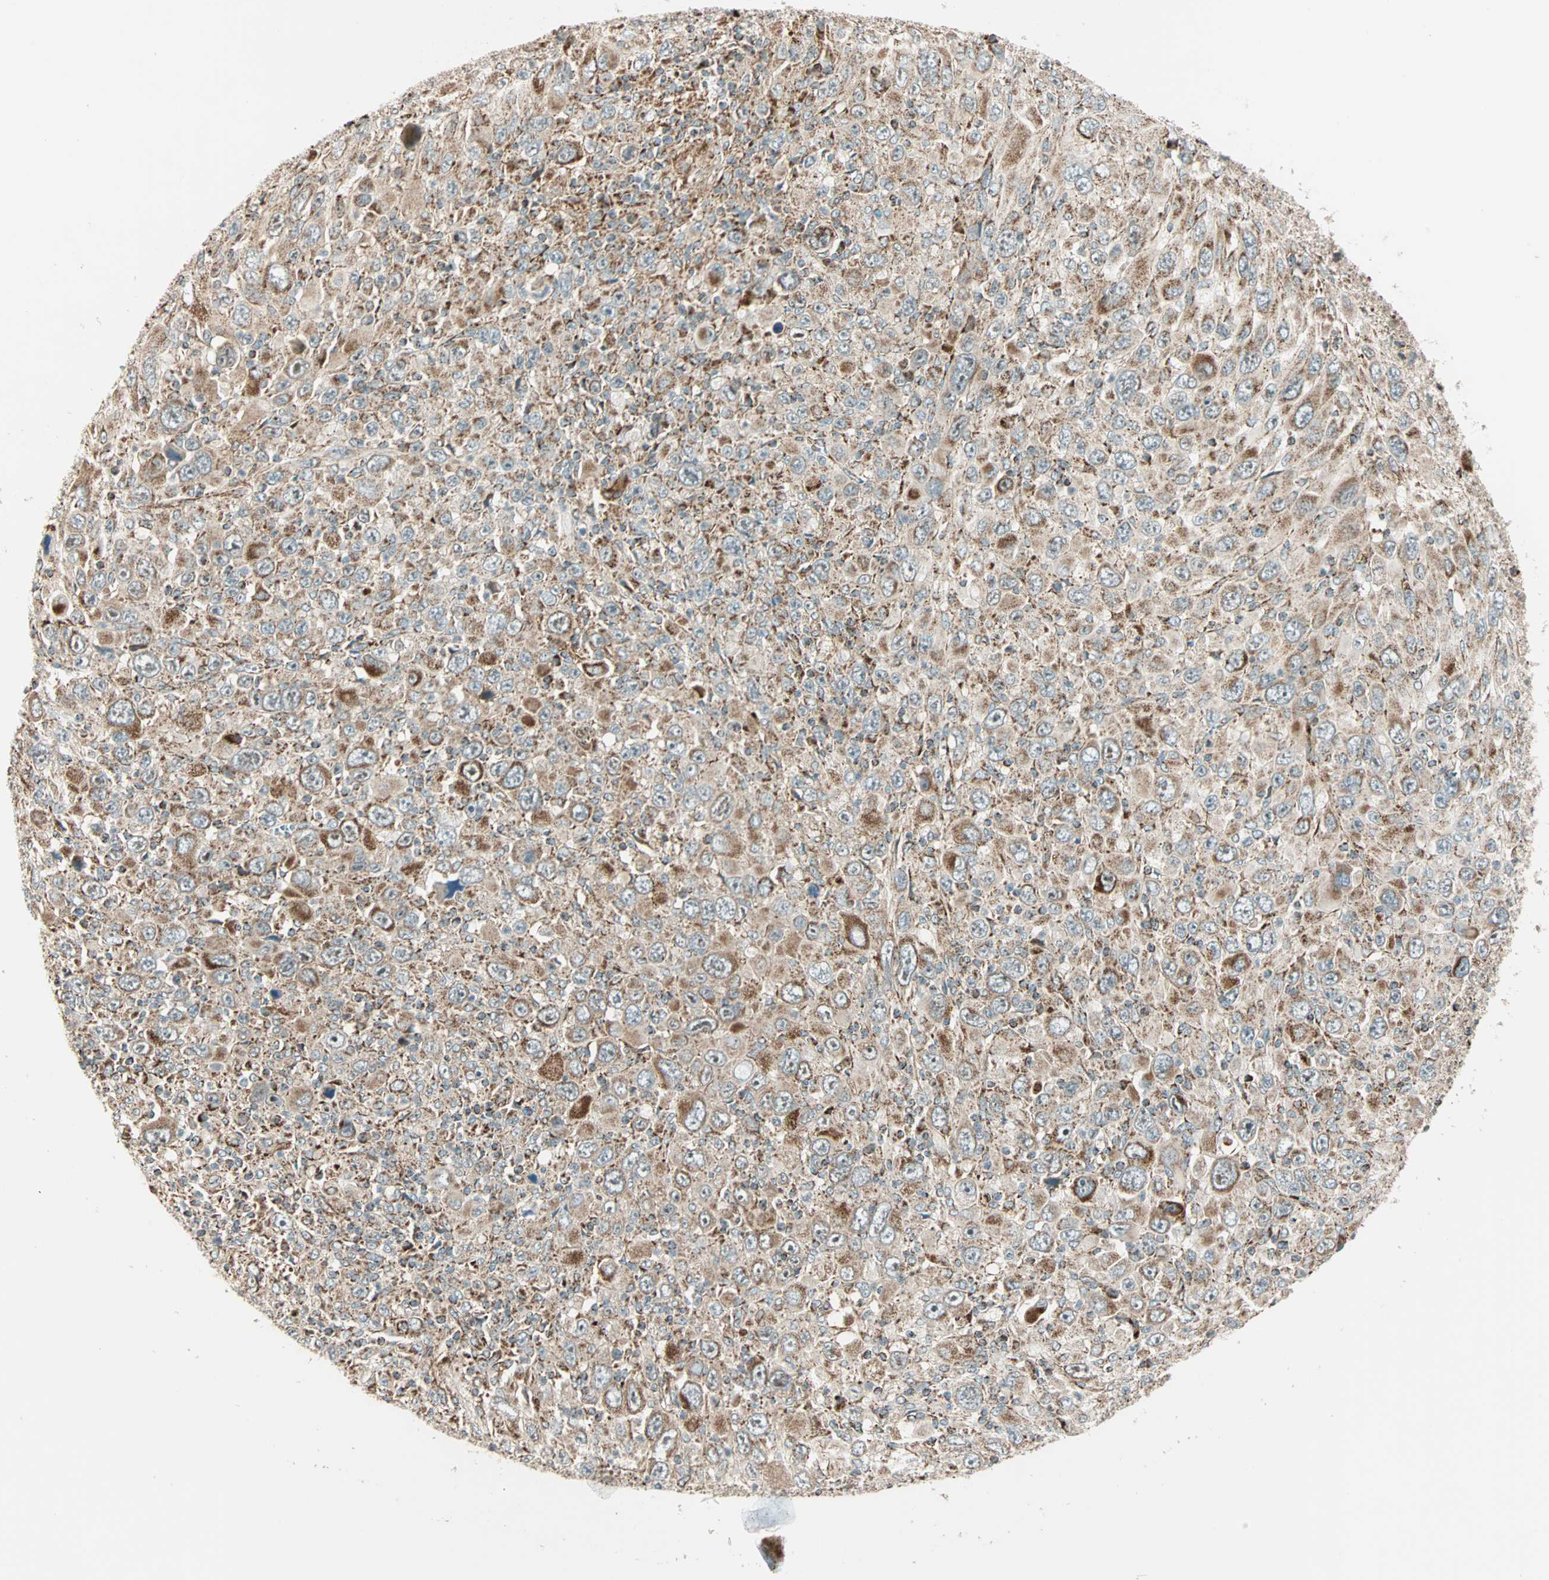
{"staining": {"intensity": "weak", "quantity": ">75%", "location": "cytoplasmic/membranous"}, "tissue": "melanoma", "cell_type": "Tumor cells", "image_type": "cancer", "snomed": [{"axis": "morphology", "description": "Malignant melanoma, Metastatic site"}, {"axis": "topography", "description": "Skin"}], "caption": "DAB (3,3'-diaminobenzidine) immunohistochemical staining of melanoma shows weak cytoplasmic/membranous protein positivity in about >75% of tumor cells. (IHC, brightfield microscopy, high magnification).", "gene": "SPRY4", "patient": {"sex": "female", "age": 56}}